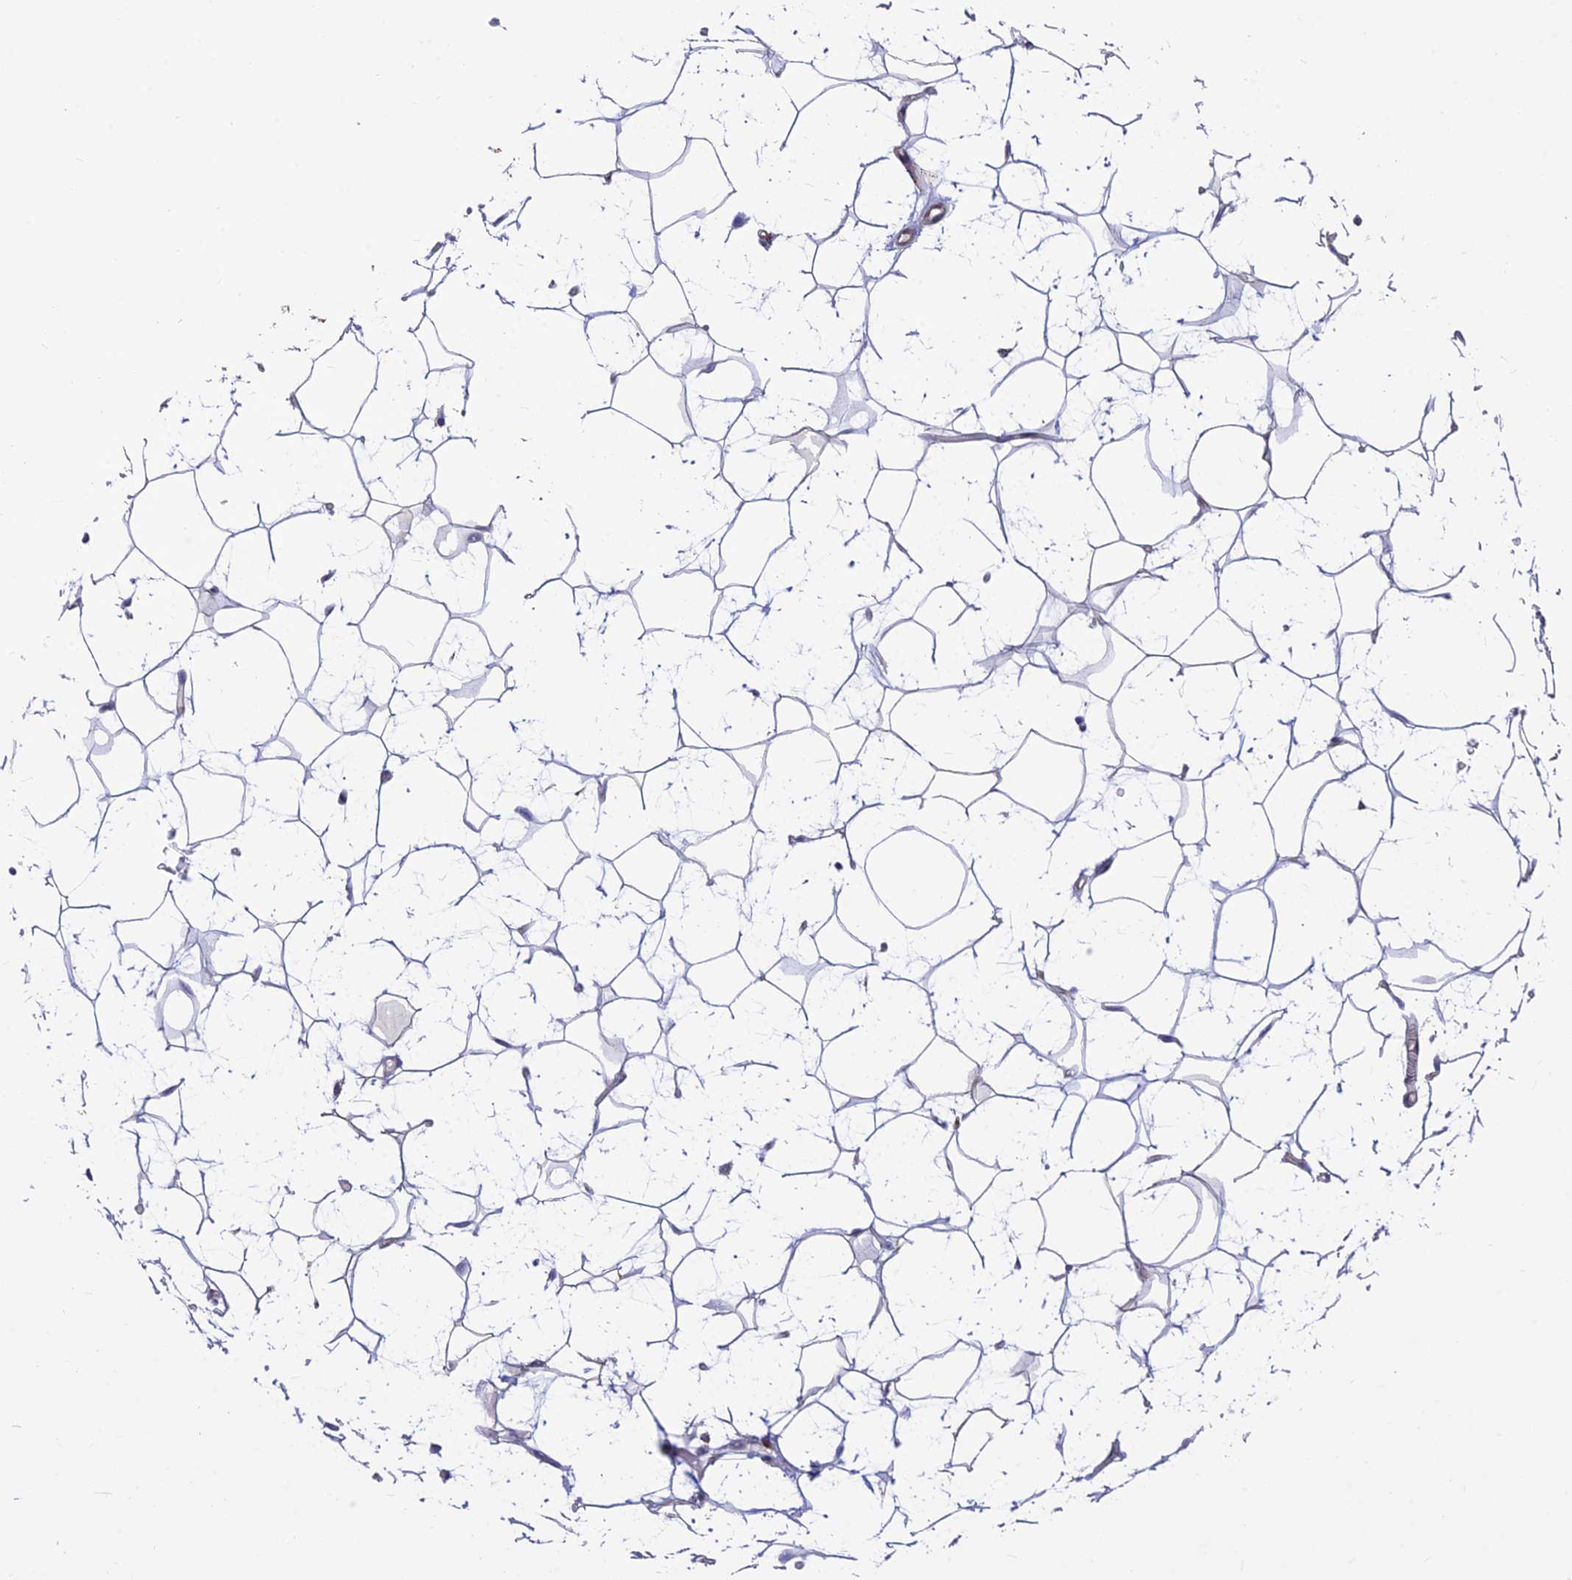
{"staining": {"intensity": "negative", "quantity": "none", "location": "none"}, "tissue": "adipose tissue", "cell_type": "Adipocytes", "image_type": "normal", "snomed": [{"axis": "morphology", "description": "Normal tissue, NOS"}, {"axis": "topography", "description": "Breast"}], "caption": "DAB immunohistochemical staining of benign adipose tissue displays no significant positivity in adipocytes. Brightfield microscopy of IHC stained with DAB (3,3'-diaminobenzidine) (brown) and hematoxylin (blue), captured at high magnification.", "gene": "ALDH1L2", "patient": {"sex": "female", "age": 26}}